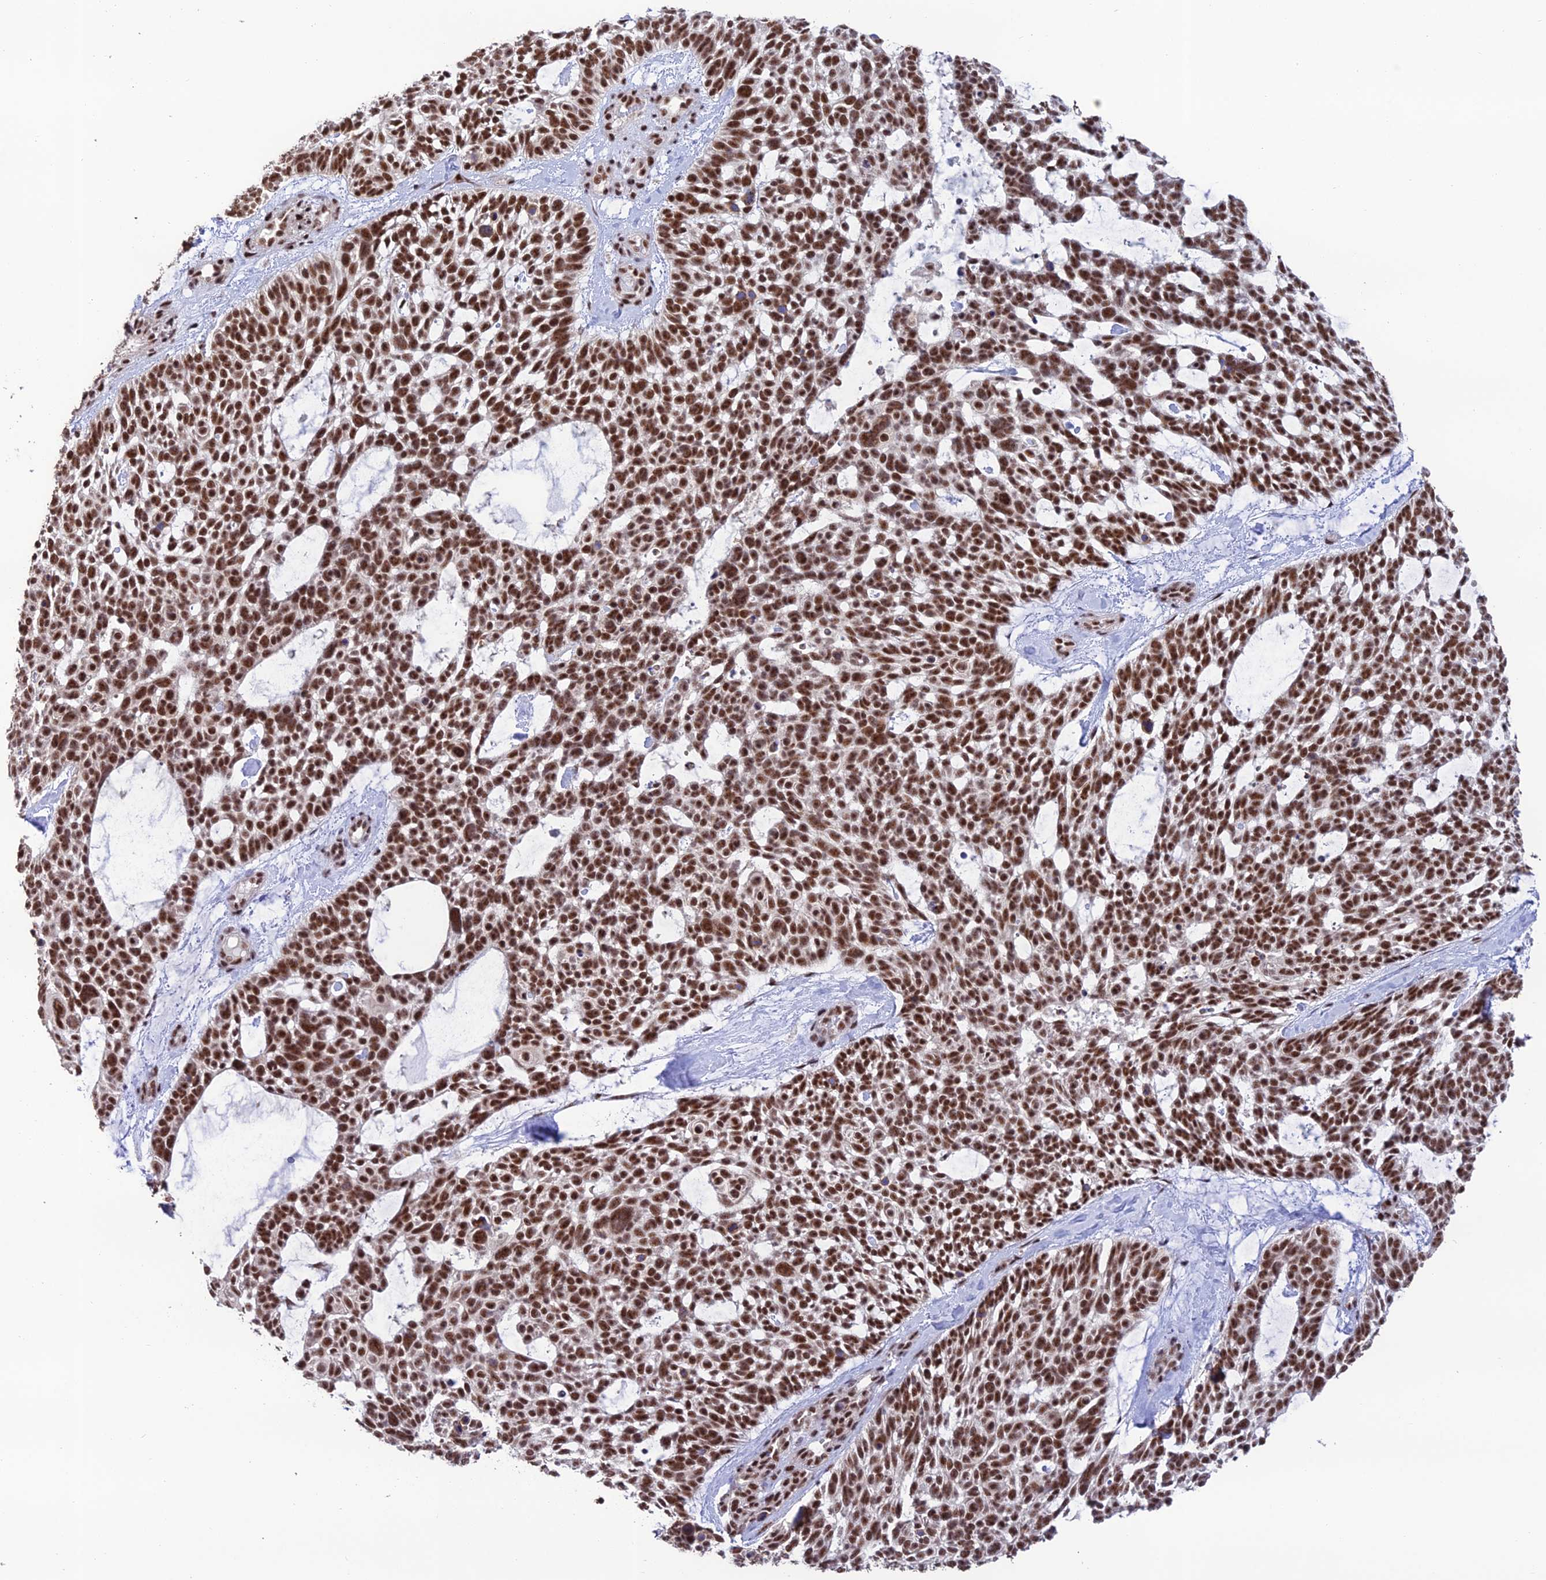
{"staining": {"intensity": "strong", "quantity": ">75%", "location": "nuclear"}, "tissue": "skin cancer", "cell_type": "Tumor cells", "image_type": "cancer", "snomed": [{"axis": "morphology", "description": "Basal cell carcinoma"}, {"axis": "topography", "description": "Skin"}], "caption": "The image displays a brown stain indicating the presence of a protein in the nuclear of tumor cells in skin cancer.", "gene": "THOC7", "patient": {"sex": "male", "age": 88}}